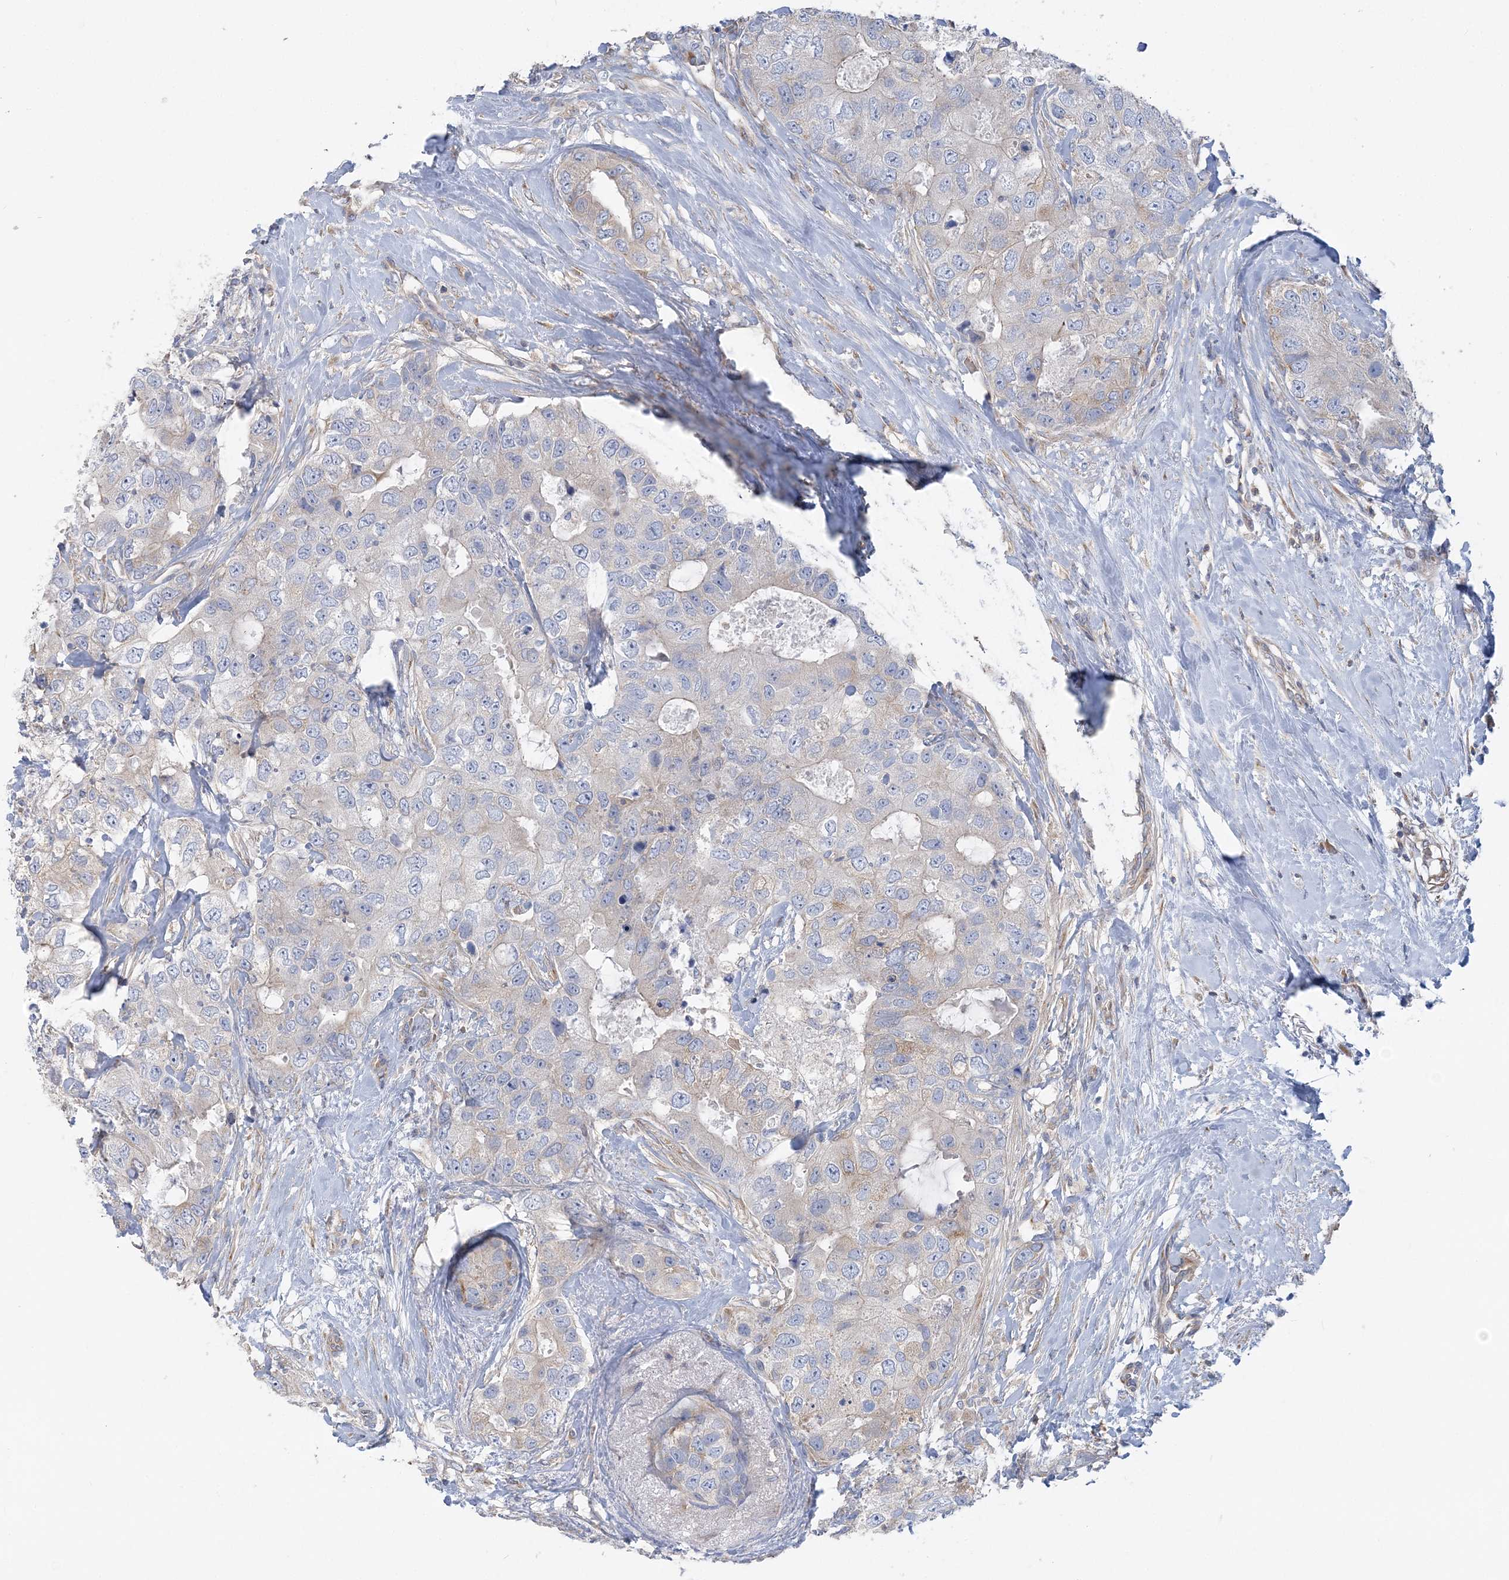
{"staining": {"intensity": "weak", "quantity": "<25%", "location": "cytoplasmic/membranous"}, "tissue": "breast cancer", "cell_type": "Tumor cells", "image_type": "cancer", "snomed": [{"axis": "morphology", "description": "Duct carcinoma"}, {"axis": "topography", "description": "Breast"}], "caption": "Immunohistochemistry photomicrograph of neoplastic tissue: human breast intraductal carcinoma stained with DAB (3,3'-diaminobenzidine) shows no significant protein positivity in tumor cells.", "gene": "FAM114A2", "patient": {"sex": "female", "age": 62}}